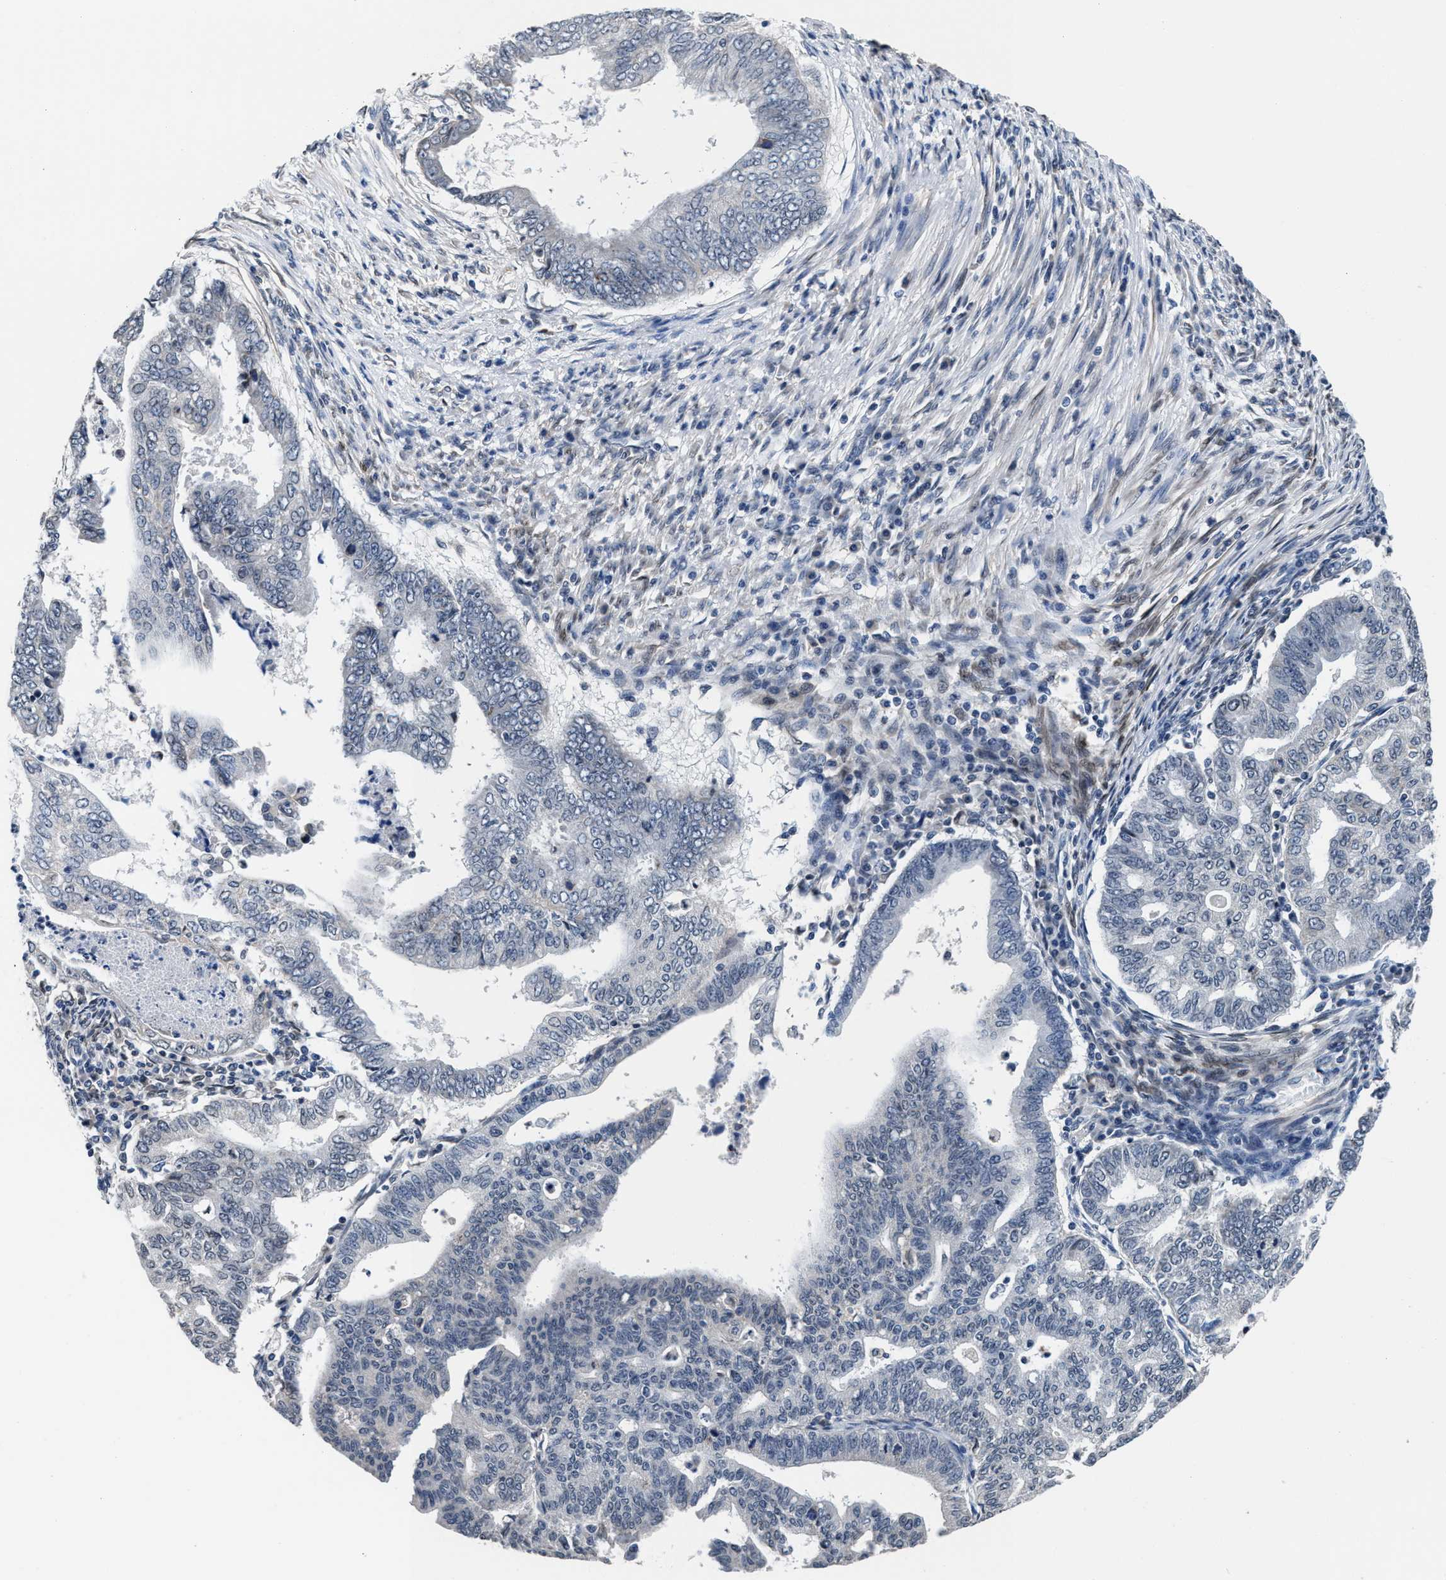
{"staining": {"intensity": "negative", "quantity": "none", "location": "none"}, "tissue": "endometrial cancer", "cell_type": "Tumor cells", "image_type": "cancer", "snomed": [{"axis": "morphology", "description": "Polyp, NOS"}, {"axis": "morphology", "description": "Adenocarcinoma, NOS"}, {"axis": "morphology", "description": "Adenoma, NOS"}, {"axis": "topography", "description": "Endometrium"}], "caption": "Tumor cells are negative for protein expression in human adenoma (endometrial).", "gene": "MYH3", "patient": {"sex": "female", "age": 79}}